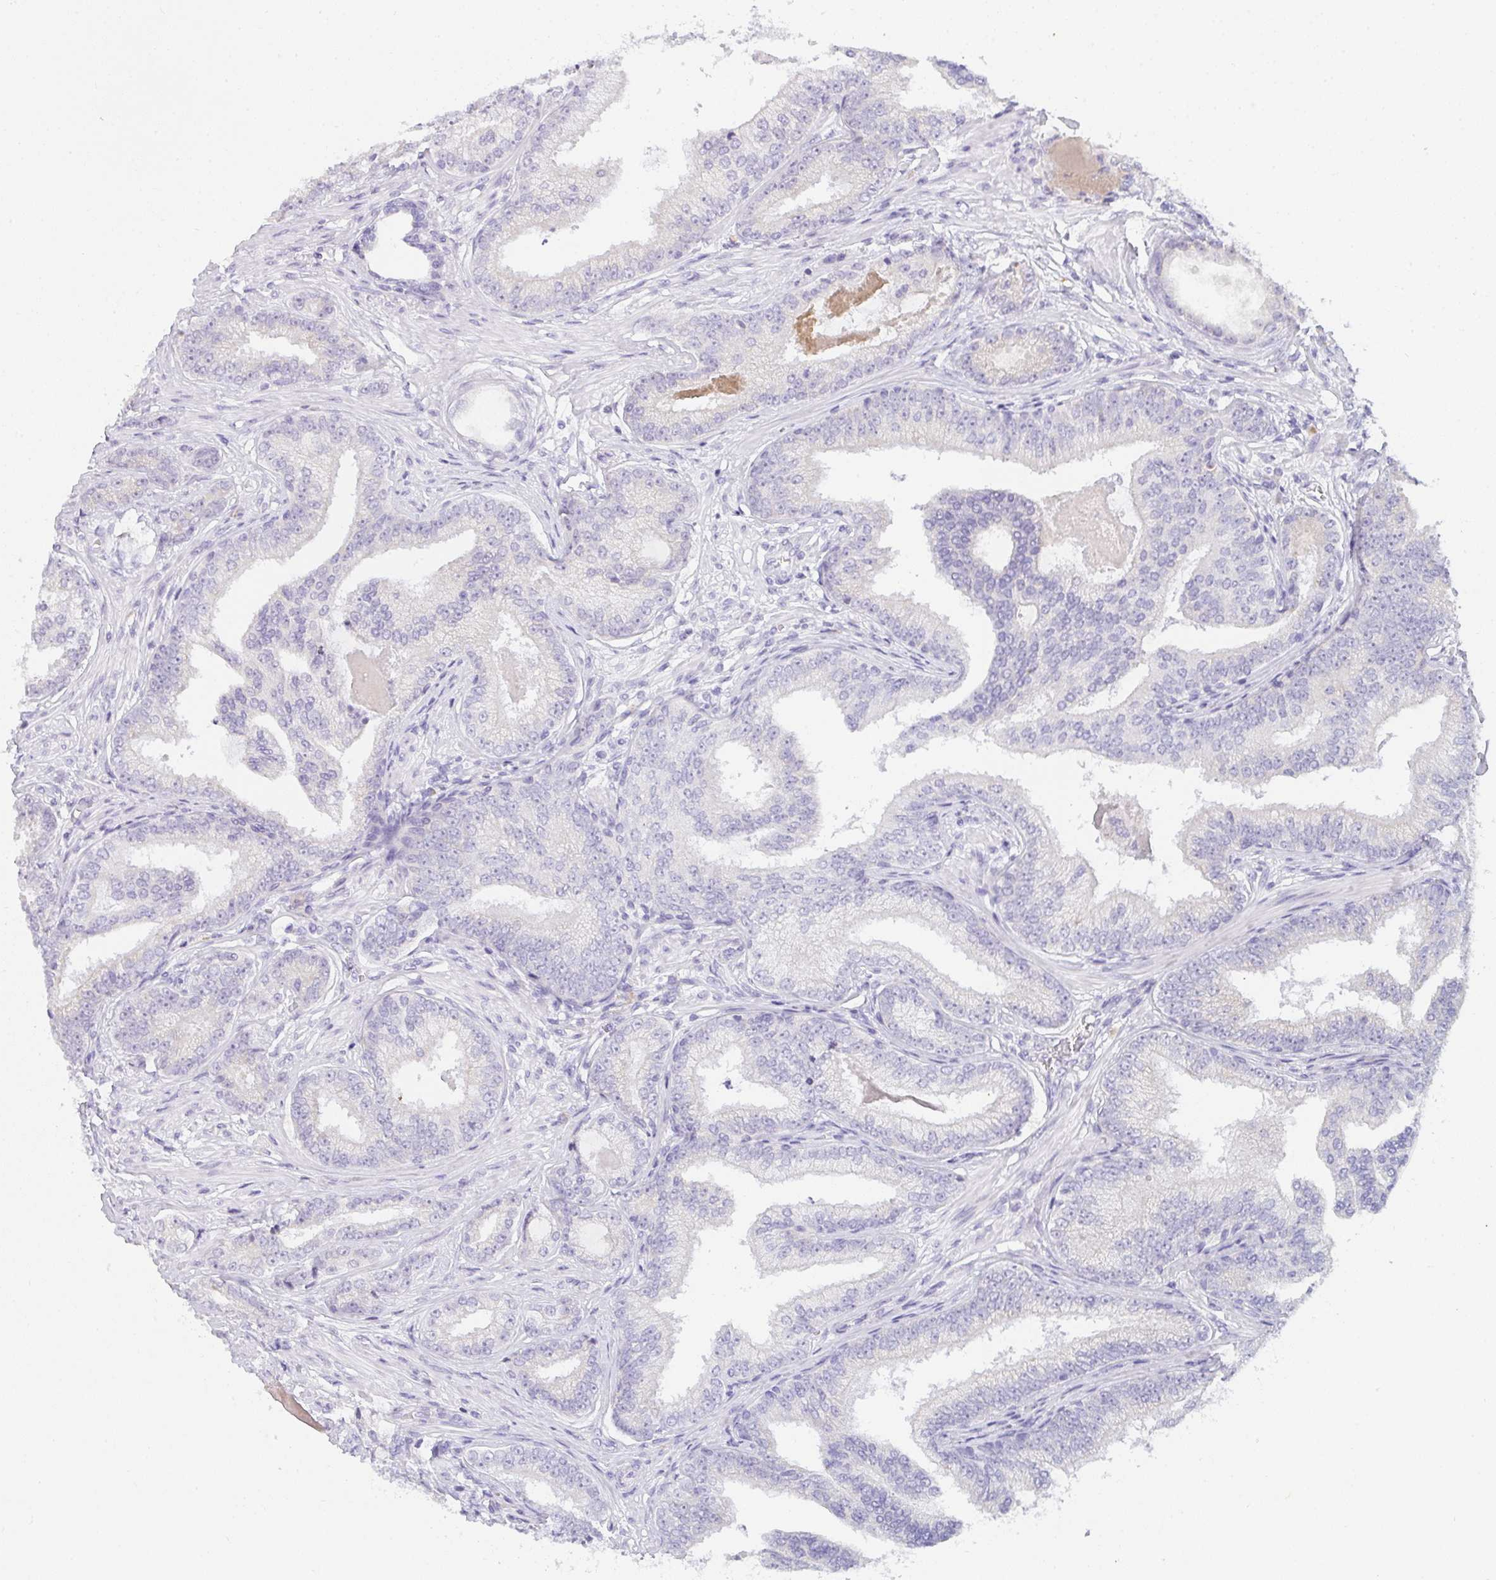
{"staining": {"intensity": "negative", "quantity": "none", "location": "none"}, "tissue": "prostate cancer", "cell_type": "Tumor cells", "image_type": "cancer", "snomed": [{"axis": "morphology", "description": "Adenocarcinoma, Low grade"}, {"axis": "topography", "description": "Prostate"}], "caption": "DAB (3,3'-diaminobenzidine) immunohistochemical staining of prostate cancer displays no significant expression in tumor cells.", "gene": "COX7B", "patient": {"sex": "male", "age": 61}}